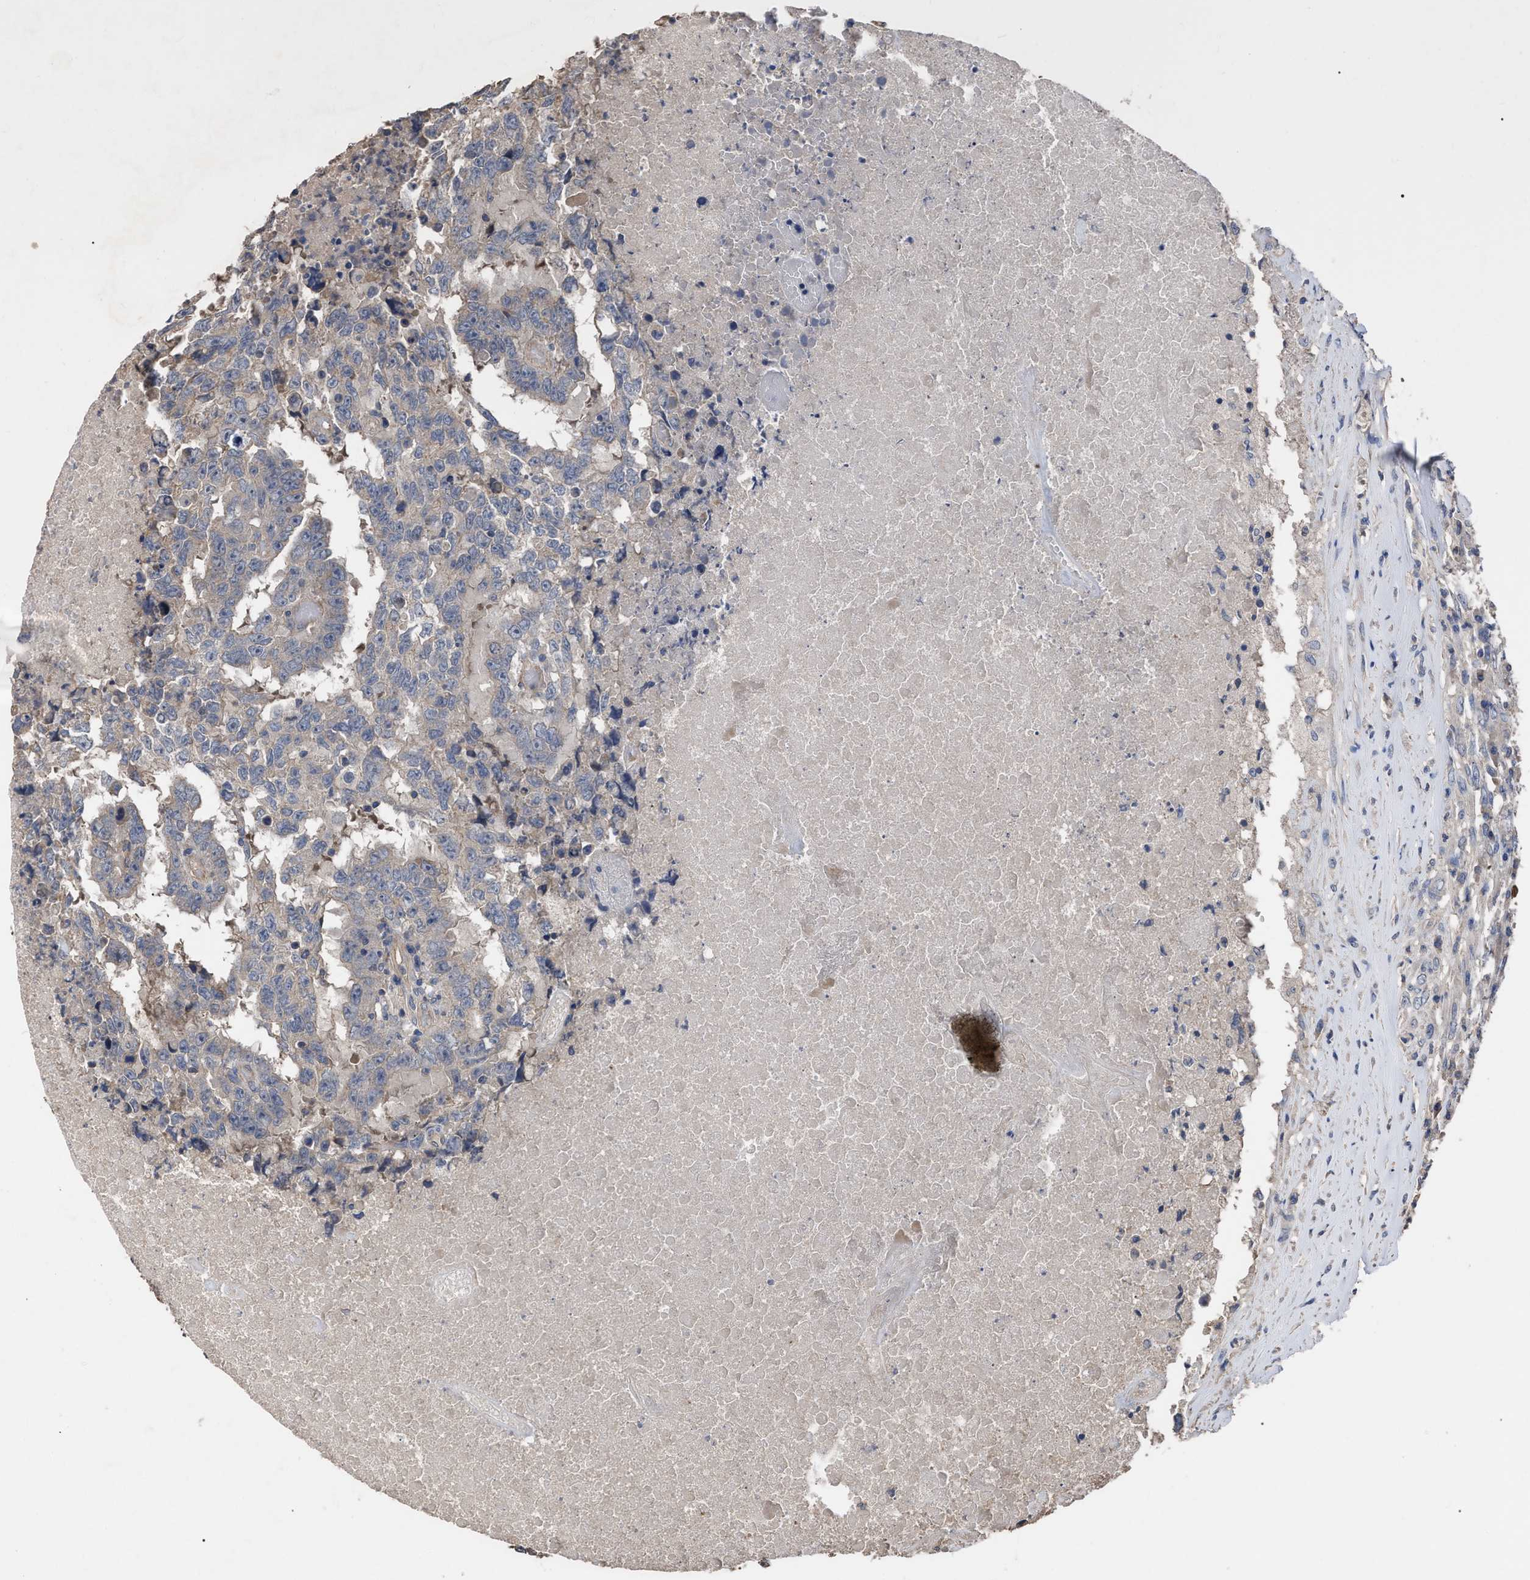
{"staining": {"intensity": "weak", "quantity": "<25%", "location": "cytoplasmic/membranous"}, "tissue": "testis cancer", "cell_type": "Tumor cells", "image_type": "cancer", "snomed": [{"axis": "morphology", "description": "Necrosis, NOS"}, {"axis": "morphology", "description": "Carcinoma, Embryonal, NOS"}, {"axis": "topography", "description": "Testis"}], "caption": "This is a micrograph of immunohistochemistry (IHC) staining of testis embryonal carcinoma, which shows no staining in tumor cells. The staining was performed using DAB to visualize the protein expression in brown, while the nuclei were stained in blue with hematoxylin (Magnification: 20x).", "gene": "BTN2A1", "patient": {"sex": "male", "age": 19}}